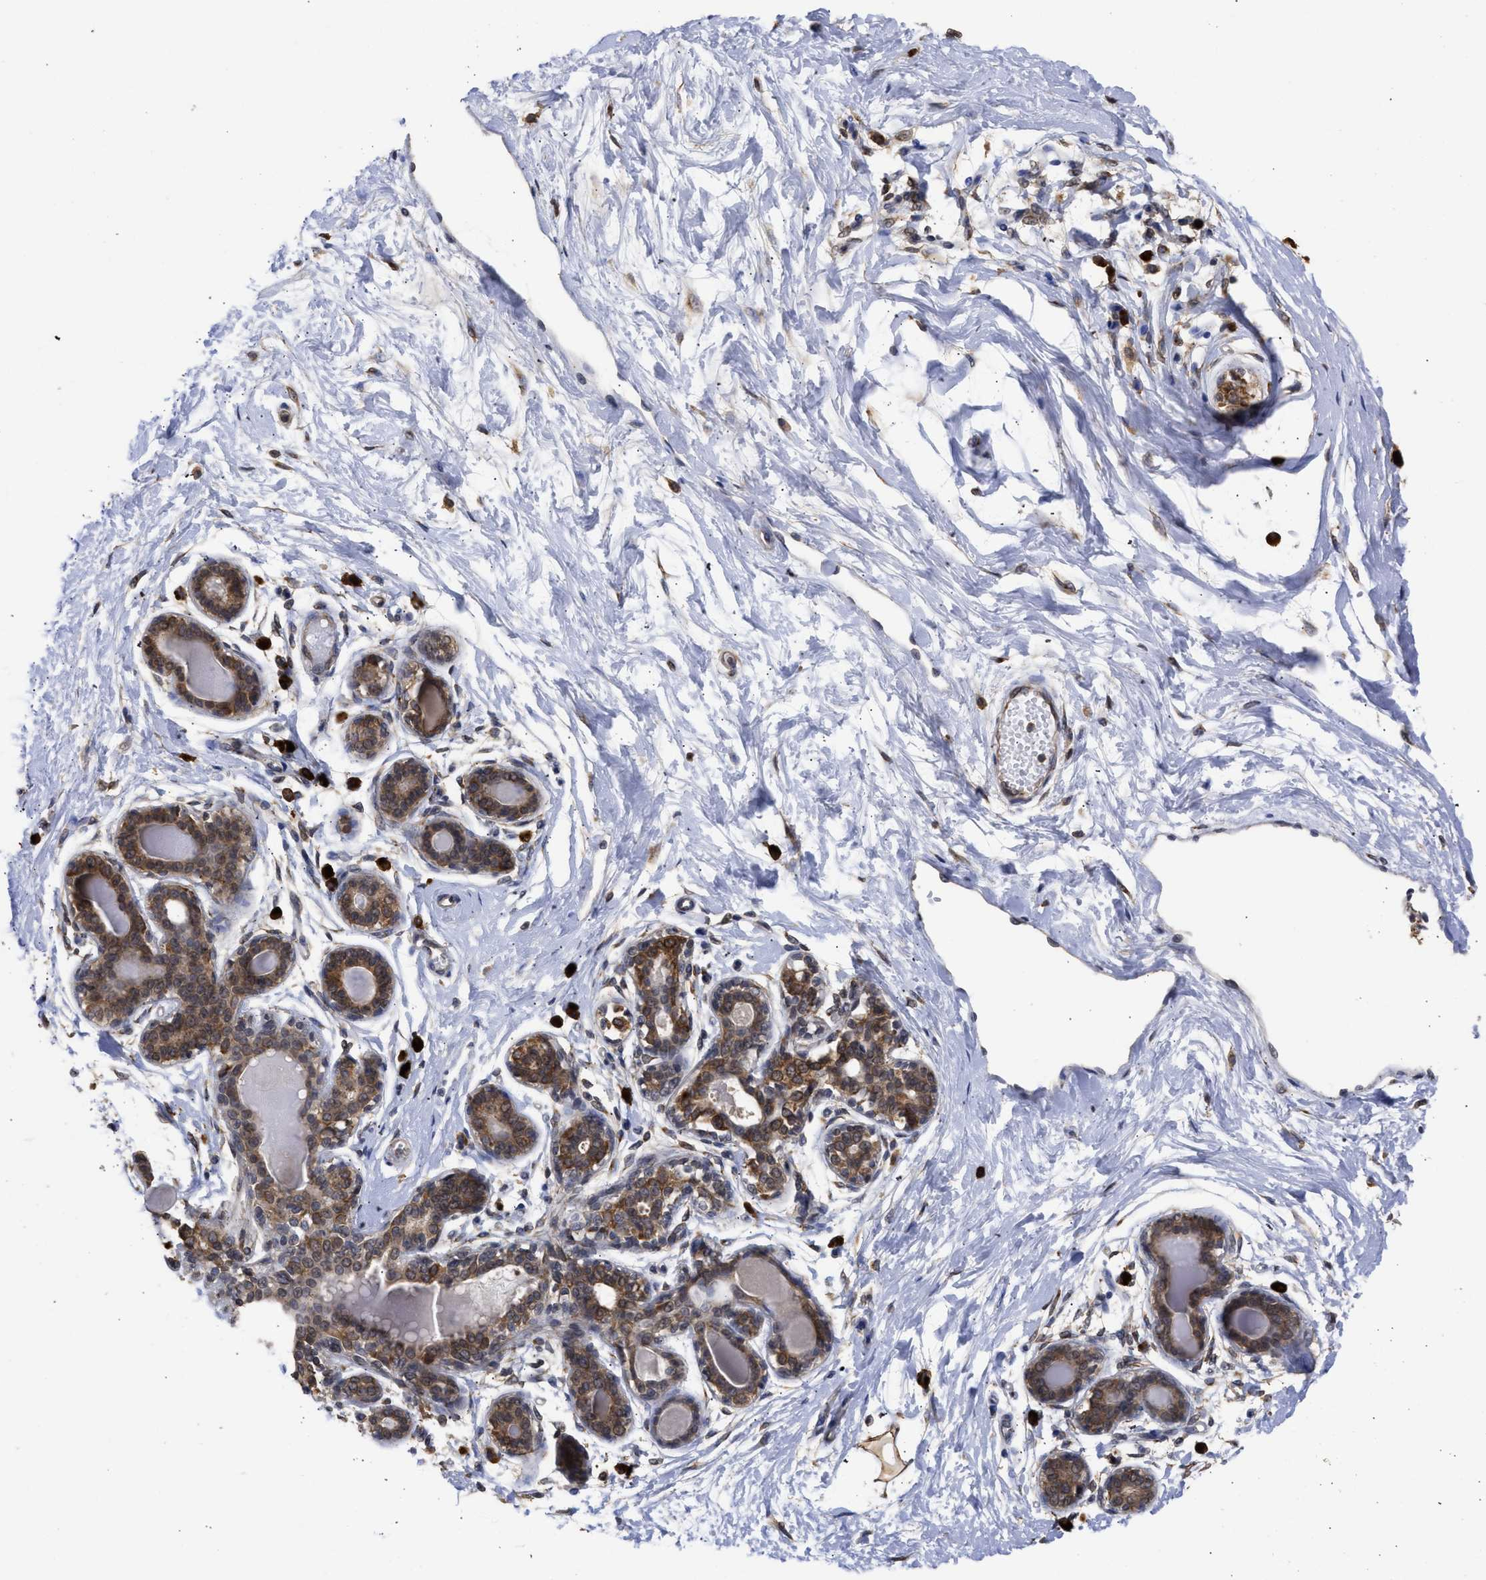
{"staining": {"intensity": "moderate", "quantity": ">75%", "location": "cytoplasmic/membranous"}, "tissue": "breast", "cell_type": "Adipocytes", "image_type": "normal", "snomed": [{"axis": "morphology", "description": "Normal tissue, NOS"}, {"axis": "topography", "description": "Breast"}], "caption": "Protein staining of normal breast demonstrates moderate cytoplasmic/membranous staining in approximately >75% of adipocytes.", "gene": "DNAJC1", "patient": {"sex": "female", "age": 45}}